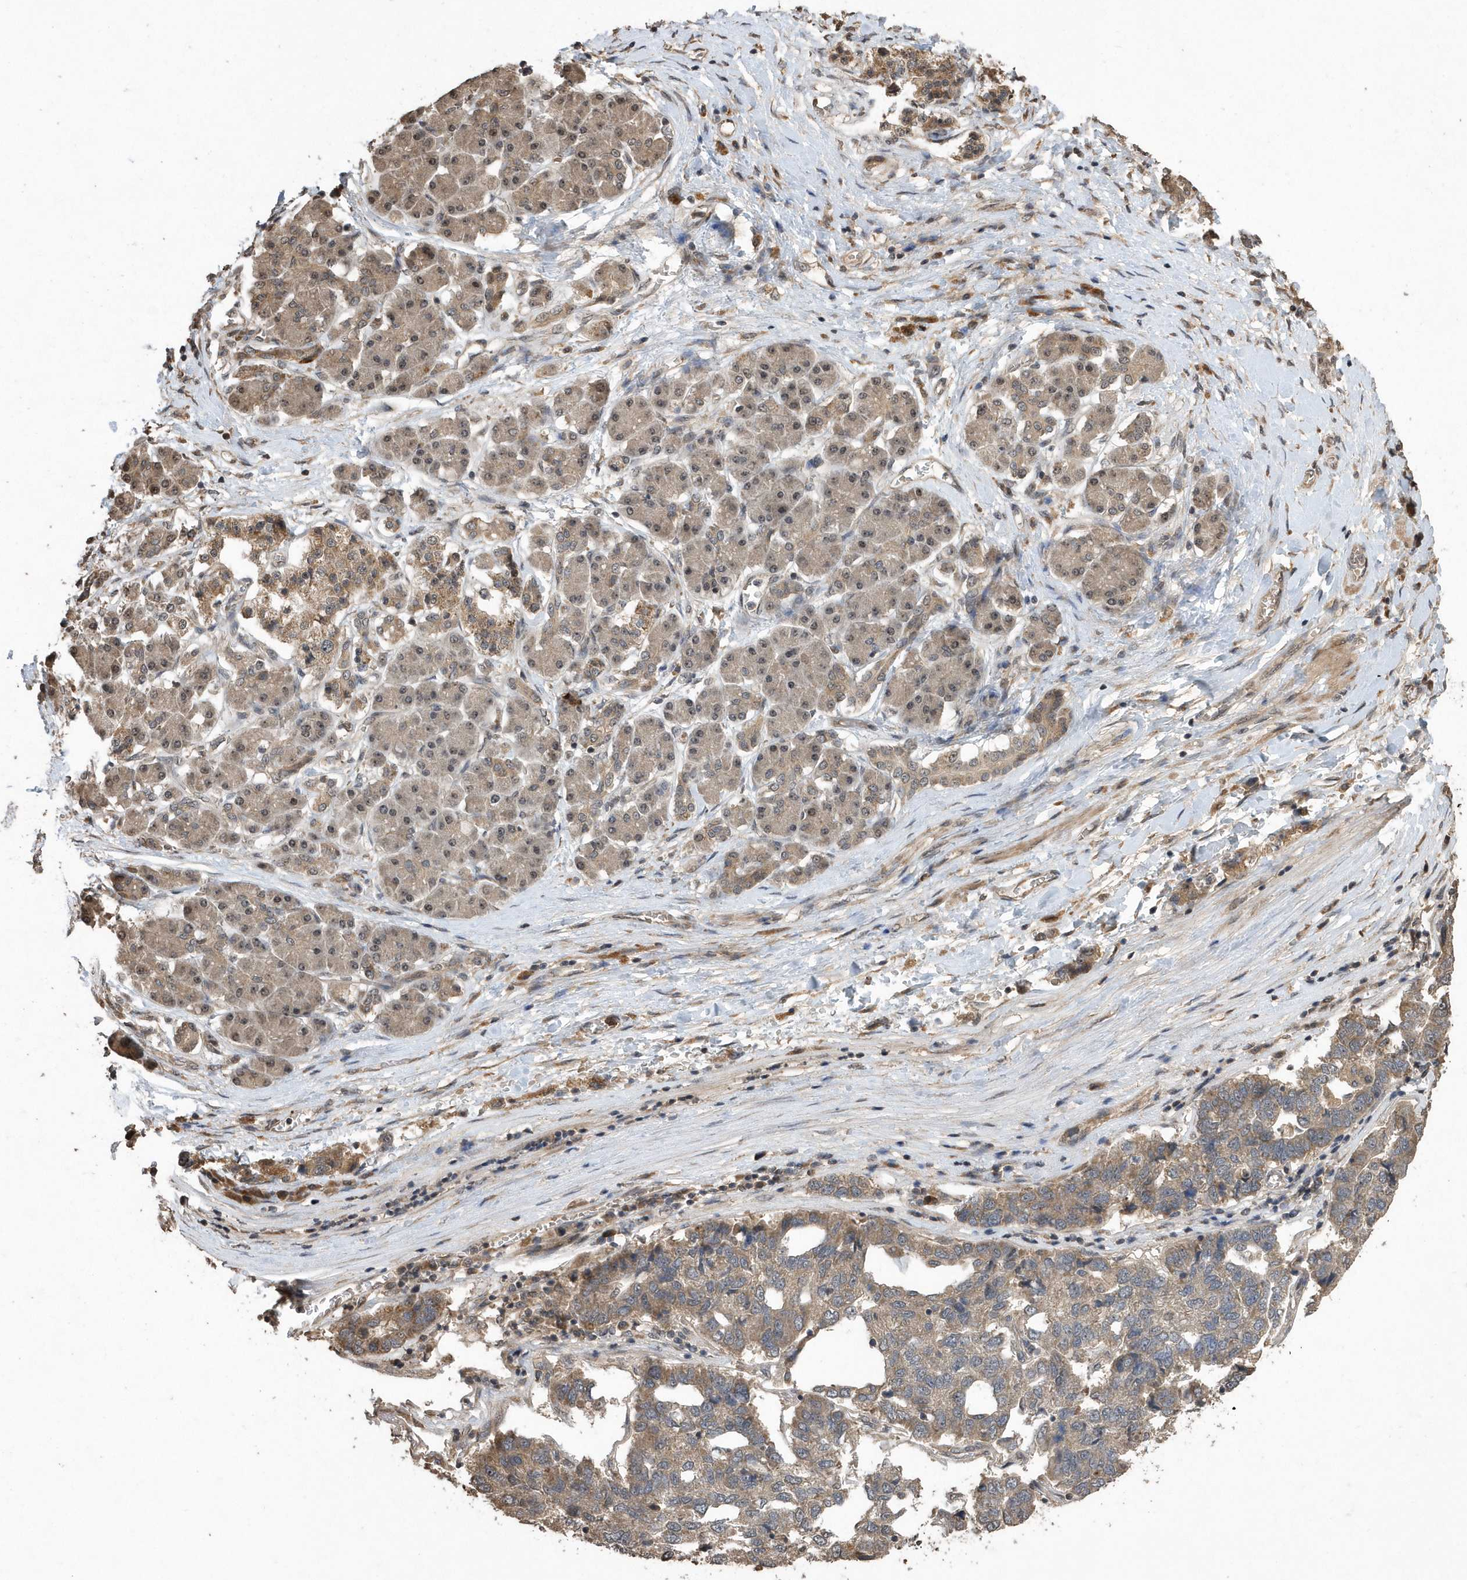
{"staining": {"intensity": "weak", "quantity": ">75%", "location": "cytoplasmic/membranous"}, "tissue": "pancreatic cancer", "cell_type": "Tumor cells", "image_type": "cancer", "snomed": [{"axis": "morphology", "description": "Adenocarcinoma, NOS"}, {"axis": "topography", "description": "Pancreas"}], "caption": "Protein analysis of adenocarcinoma (pancreatic) tissue shows weak cytoplasmic/membranous expression in about >75% of tumor cells.", "gene": "WASHC5", "patient": {"sex": "female", "age": 61}}